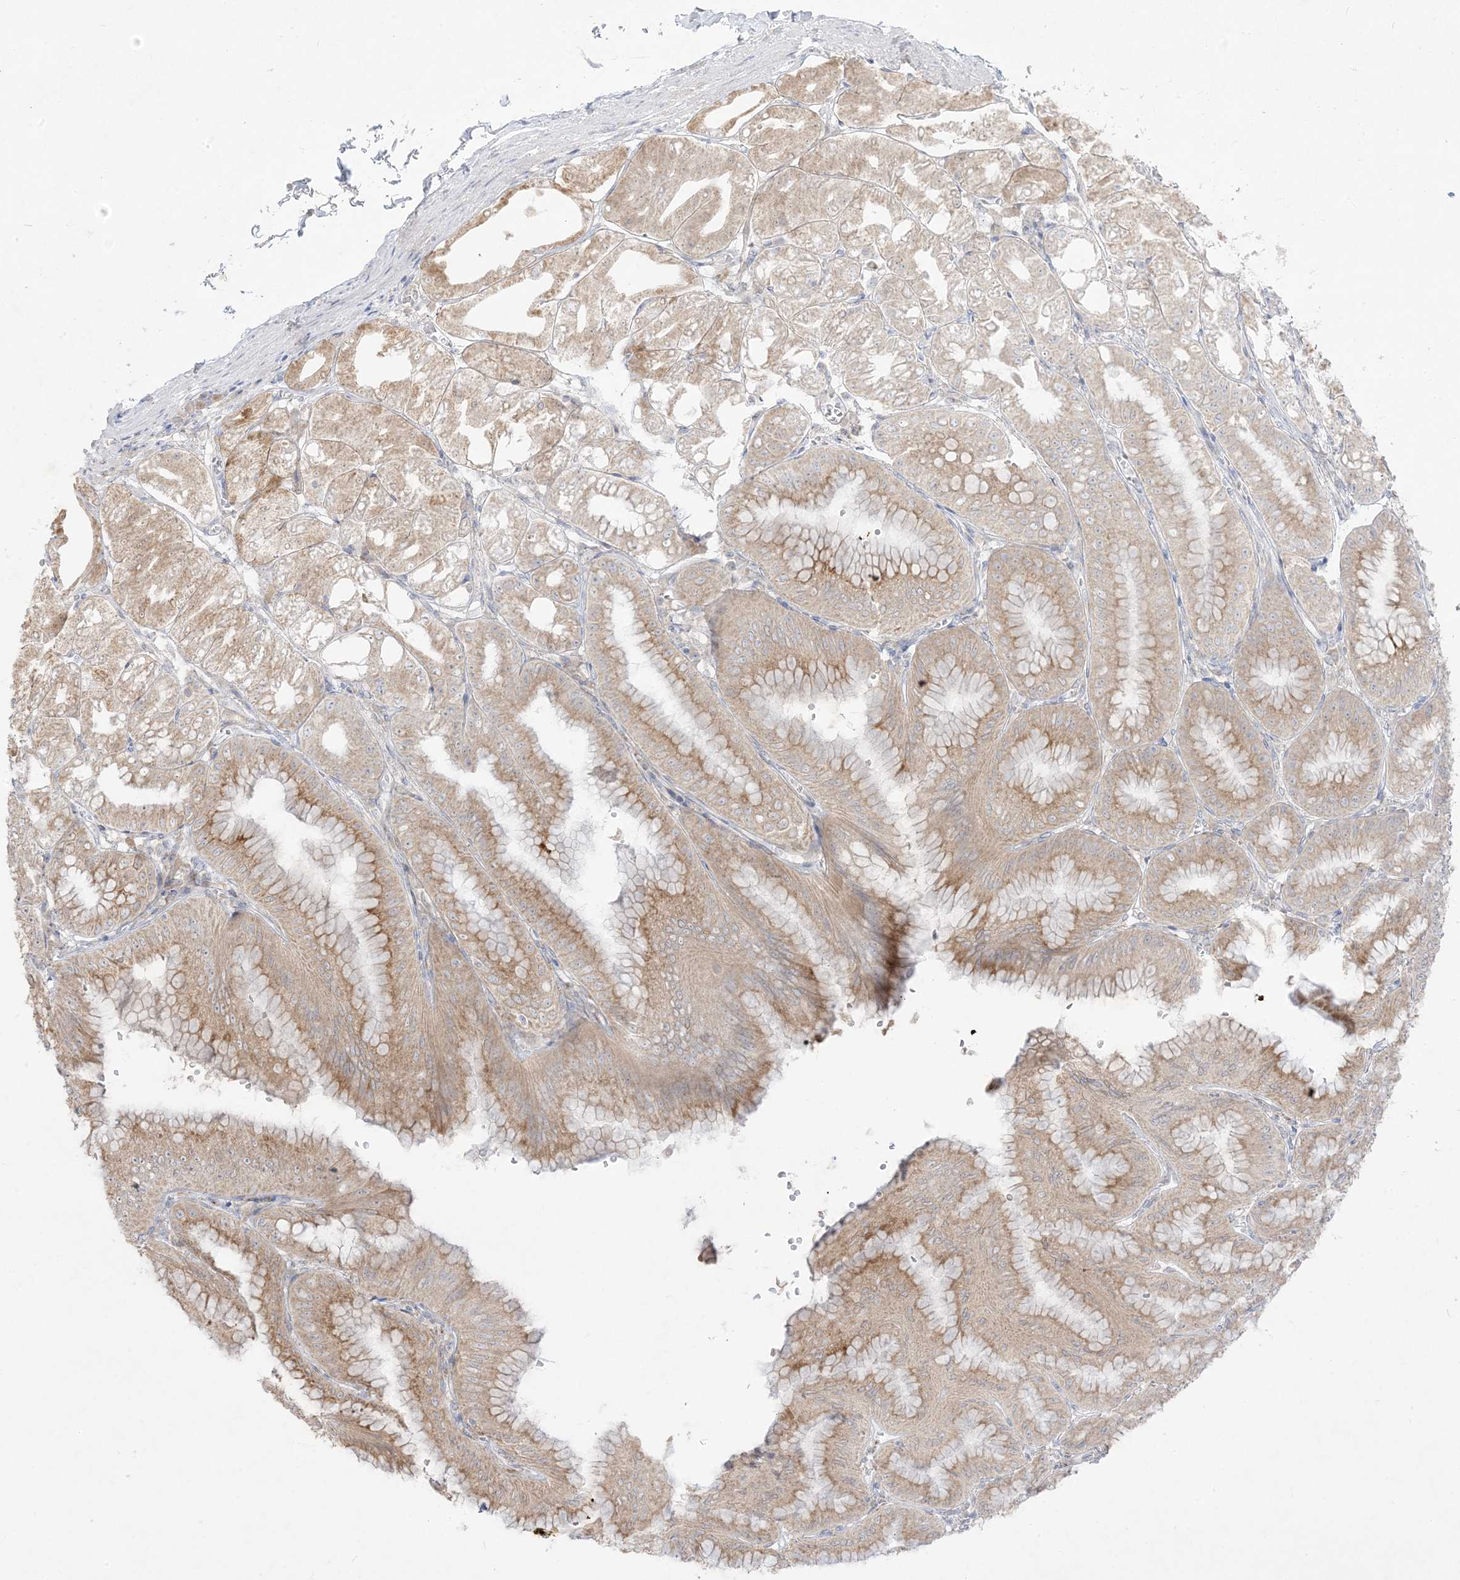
{"staining": {"intensity": "moderate", "quantity": "25%-75%", "location": "cytoplasmic/membranous"}, "tissue": "stomach", "cell_type": "Glandular cells", "image_type": "normal", "snomed": [{"axis": "morphology", "description": "Normal tissue, NOS"}, {"axis": "topography", "description": "Stomach, lower"}], "caption": "This histopathology image demonstrates benign stomach stained with immunohistochemistry (IHC) to label a protein in brown. The cytoplasmic/membranous of glandular cells show moderate positivity for the protein. Nuclei are counter-stained blue.", "gene": "LOXL3", "patient": {"sex": "male", "age": 71}}